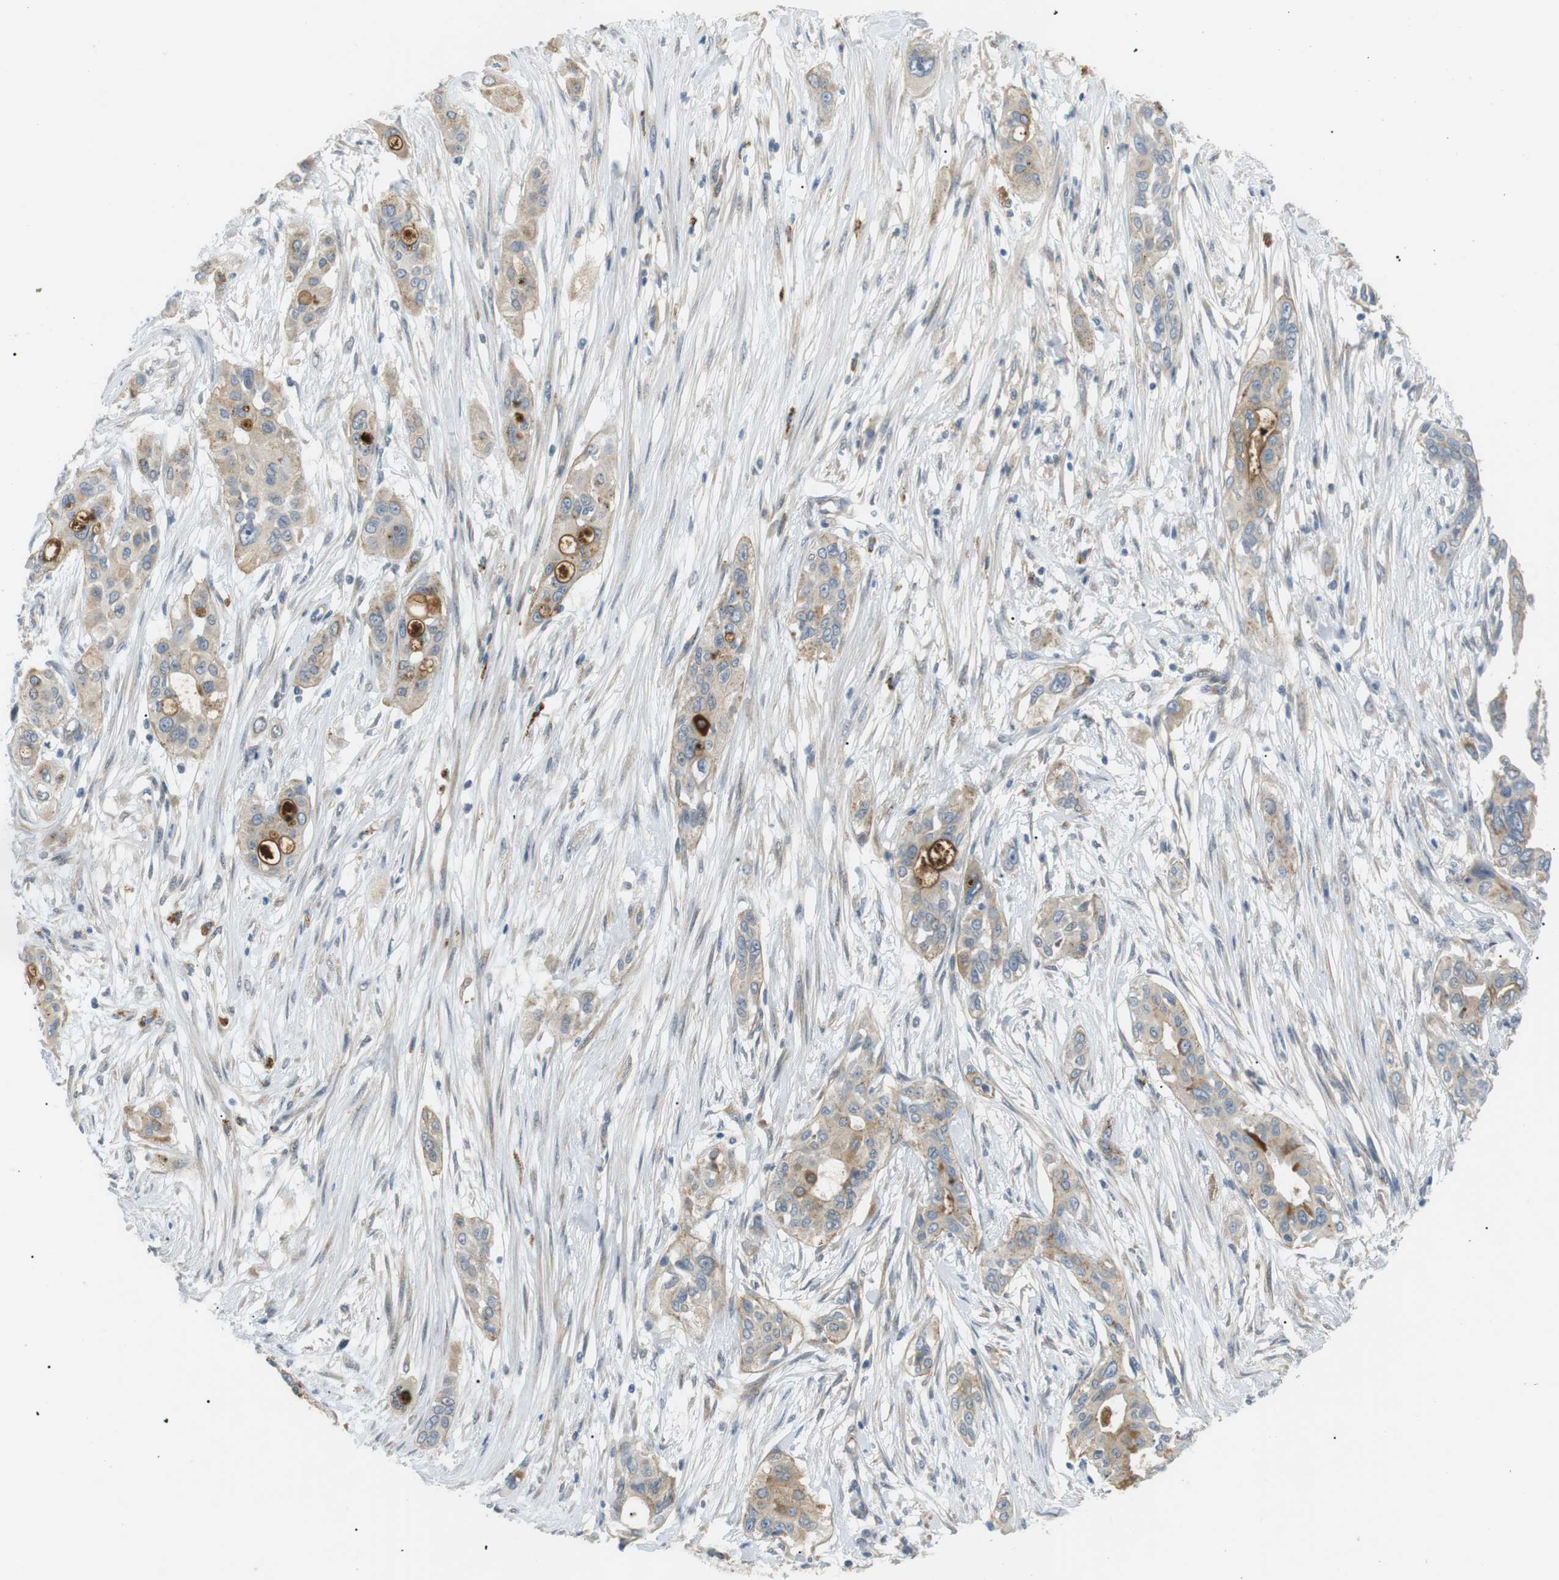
{"staining": {"intensity": "moderate", "quantity": "<25%", "location": "cytoplasmic/membranous"}, "tissue": "pancreatic cancer", "cell_type": "Tumor cells", "image_type": "cancer", "snomed": [{"axis": "morphology", "description": "Adenocarcinoma, NOS"}, {"axis": "topography", "description": "Pancreas"}], "caption": "Immunohistochemical staining of pancreatic adenocarcinoma exhibits low levels of moderate cytoplasmic/membranous staining in approximately <25% of tumor cells. The staining was performed using DAB, with brown indicating positive protein expression. Nuclei are stained blue with hematoxylin.", "gene": "B4GALNT2", "patient": {"sex": "female", "age": 60}}